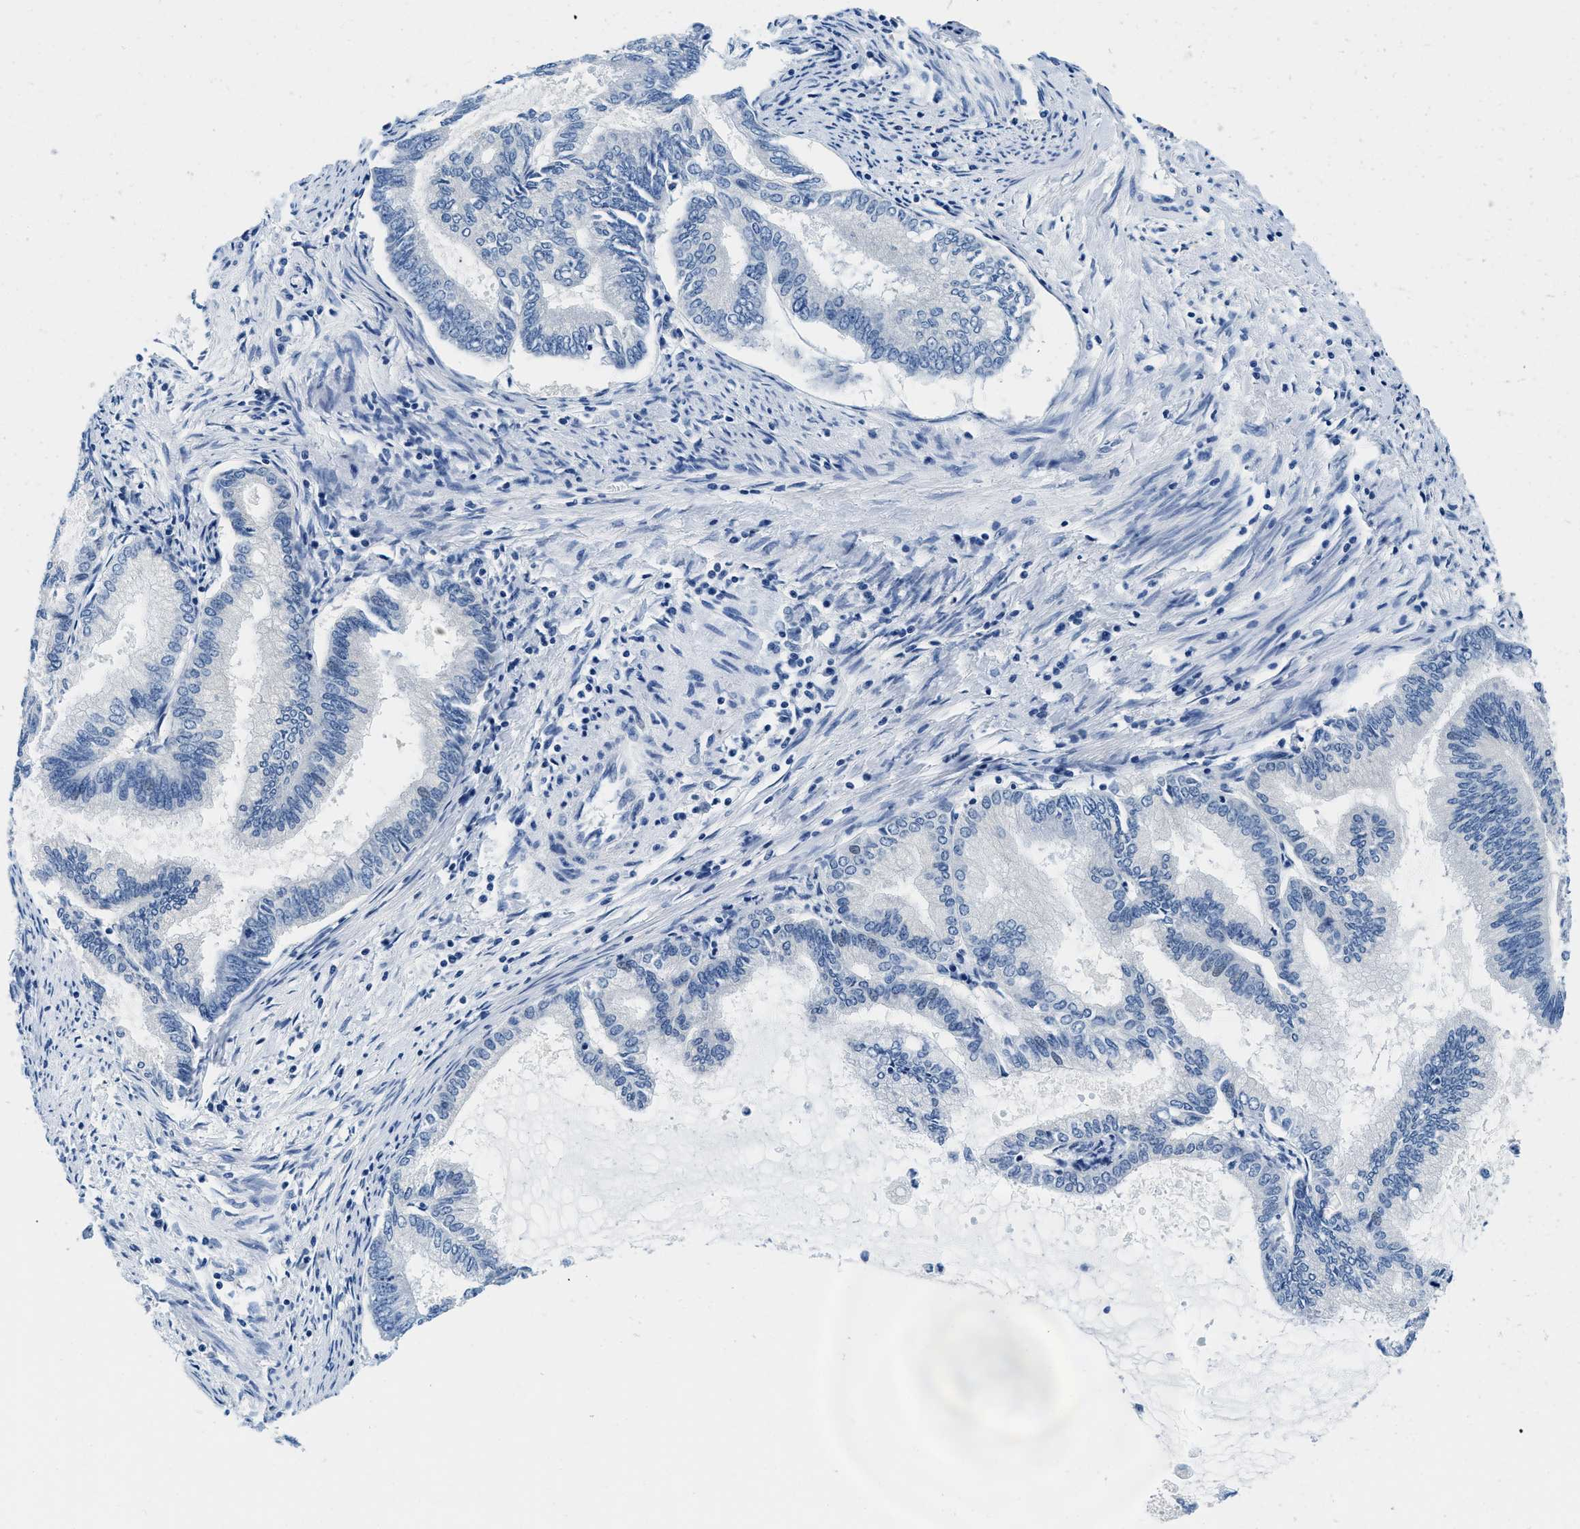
{"staining": {"intensity": "negative", "quantity": "none", "location": "none"}, "tissue": "endometrial cancer", "cell_type": "Tumor cells", "image_type": "cancer", "snomed": [{"axis": "morphology", "description": "Adenocarcinoma, NOS"}, {"axis": "topography", "description": "Endometrium"}], "caption": "This is a micrograph of IHC staining of adenocarcinoma (endometrial), which shows no staining in tumor cells.", "gene": "GSTM3", "patient": {"sex": "female", "age": 86}}